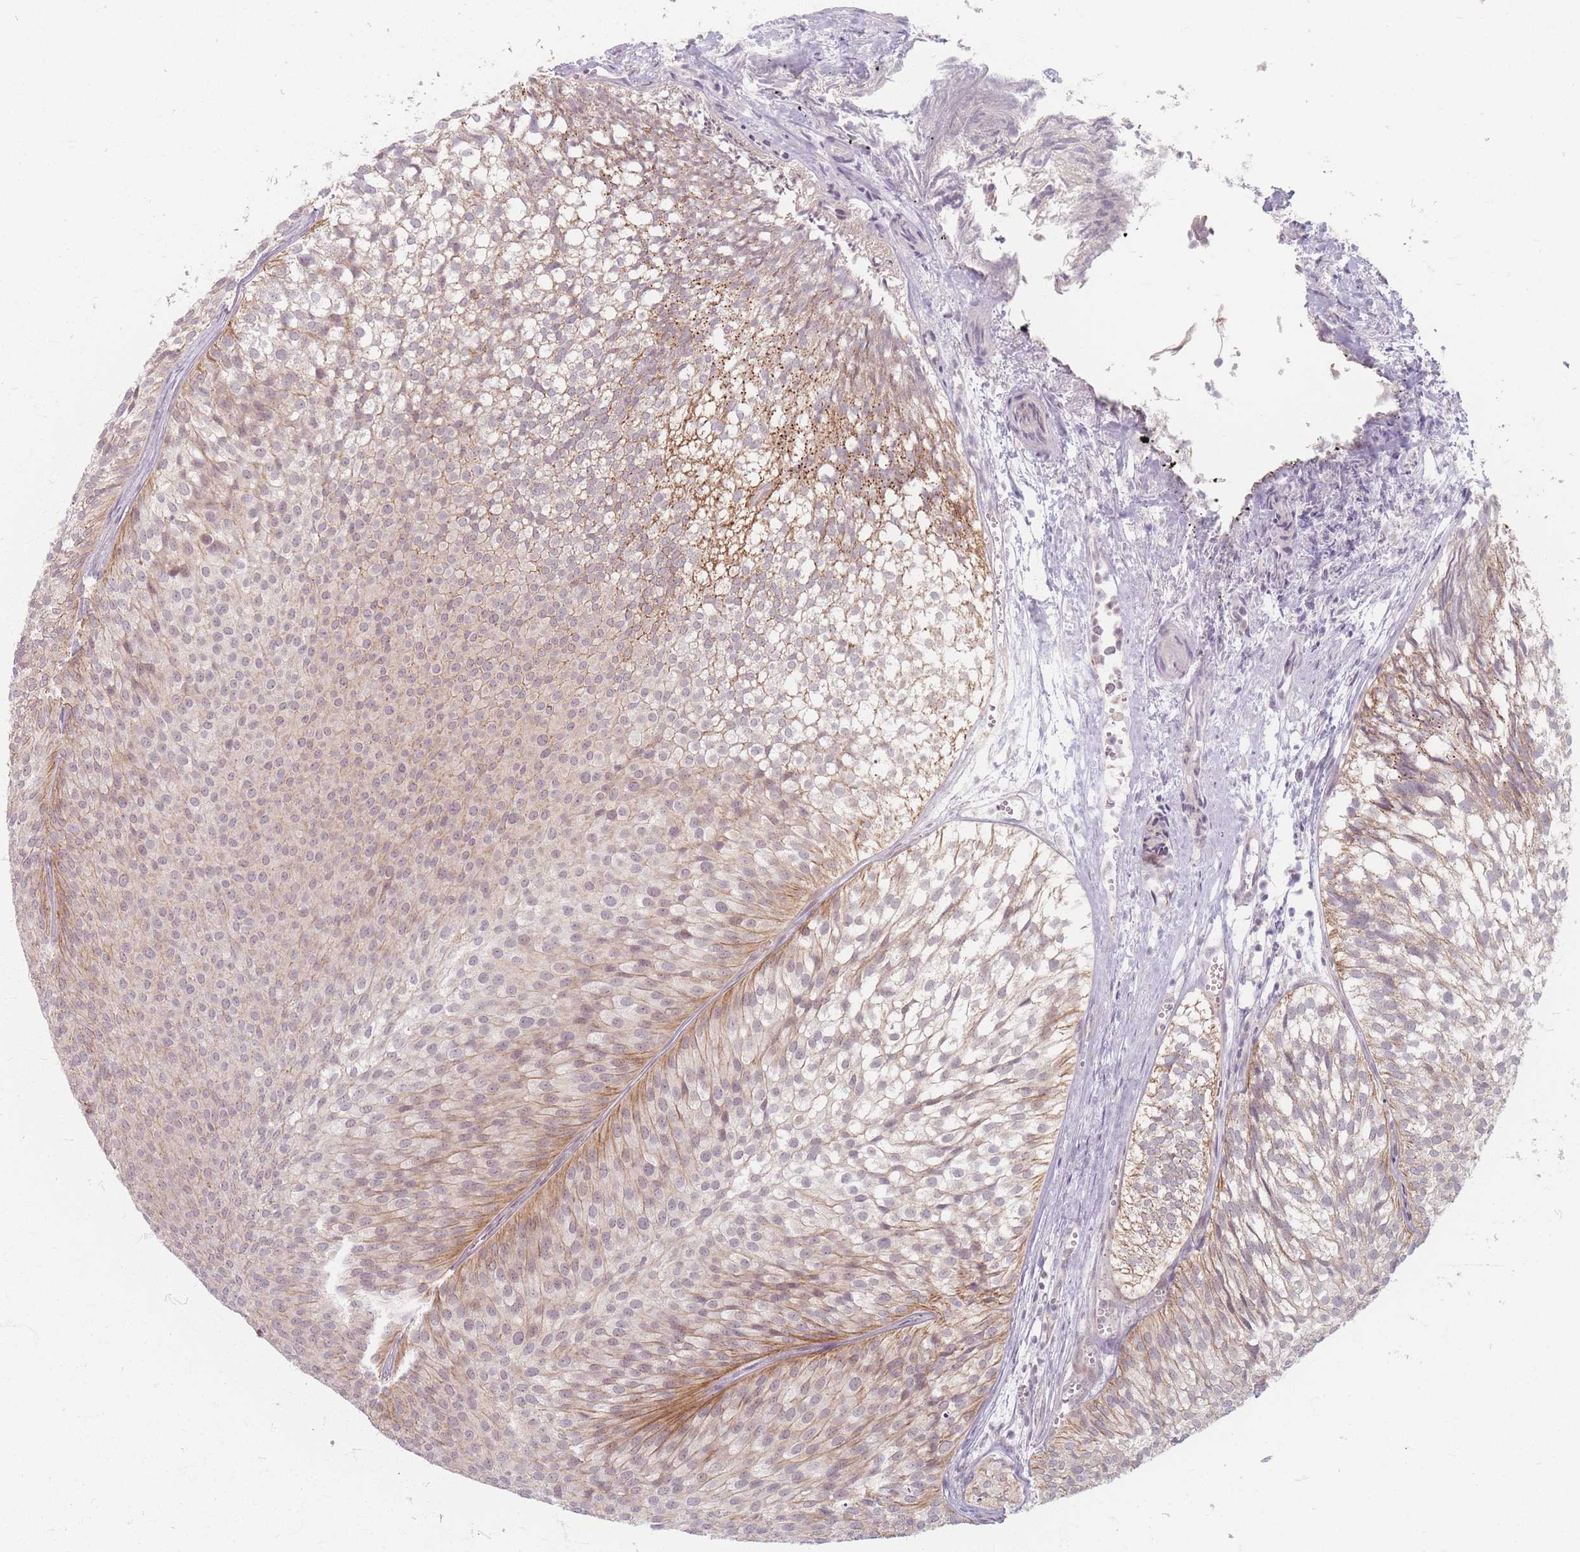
{"staining": {"intensity": "weak", "quantity": ">75%", "location": "cytoplasmic/membranous"}, "tissue": "urothelial cancer", "cell_type": "Tumor cells", "image_type": "cancer", "snomed": [{"axis": "morphology", "description": "Urothelial carcinoma, Low grade"}, {"axis": "topography", "description": "Urinary bladder"}], "caption": "Weak cytoplasmic/membranous positivity is identified in about >75% of tumor cells in urothelial cancer.", "gene": "GABRA6", "patient": {"sex": "male", "age": 91}}